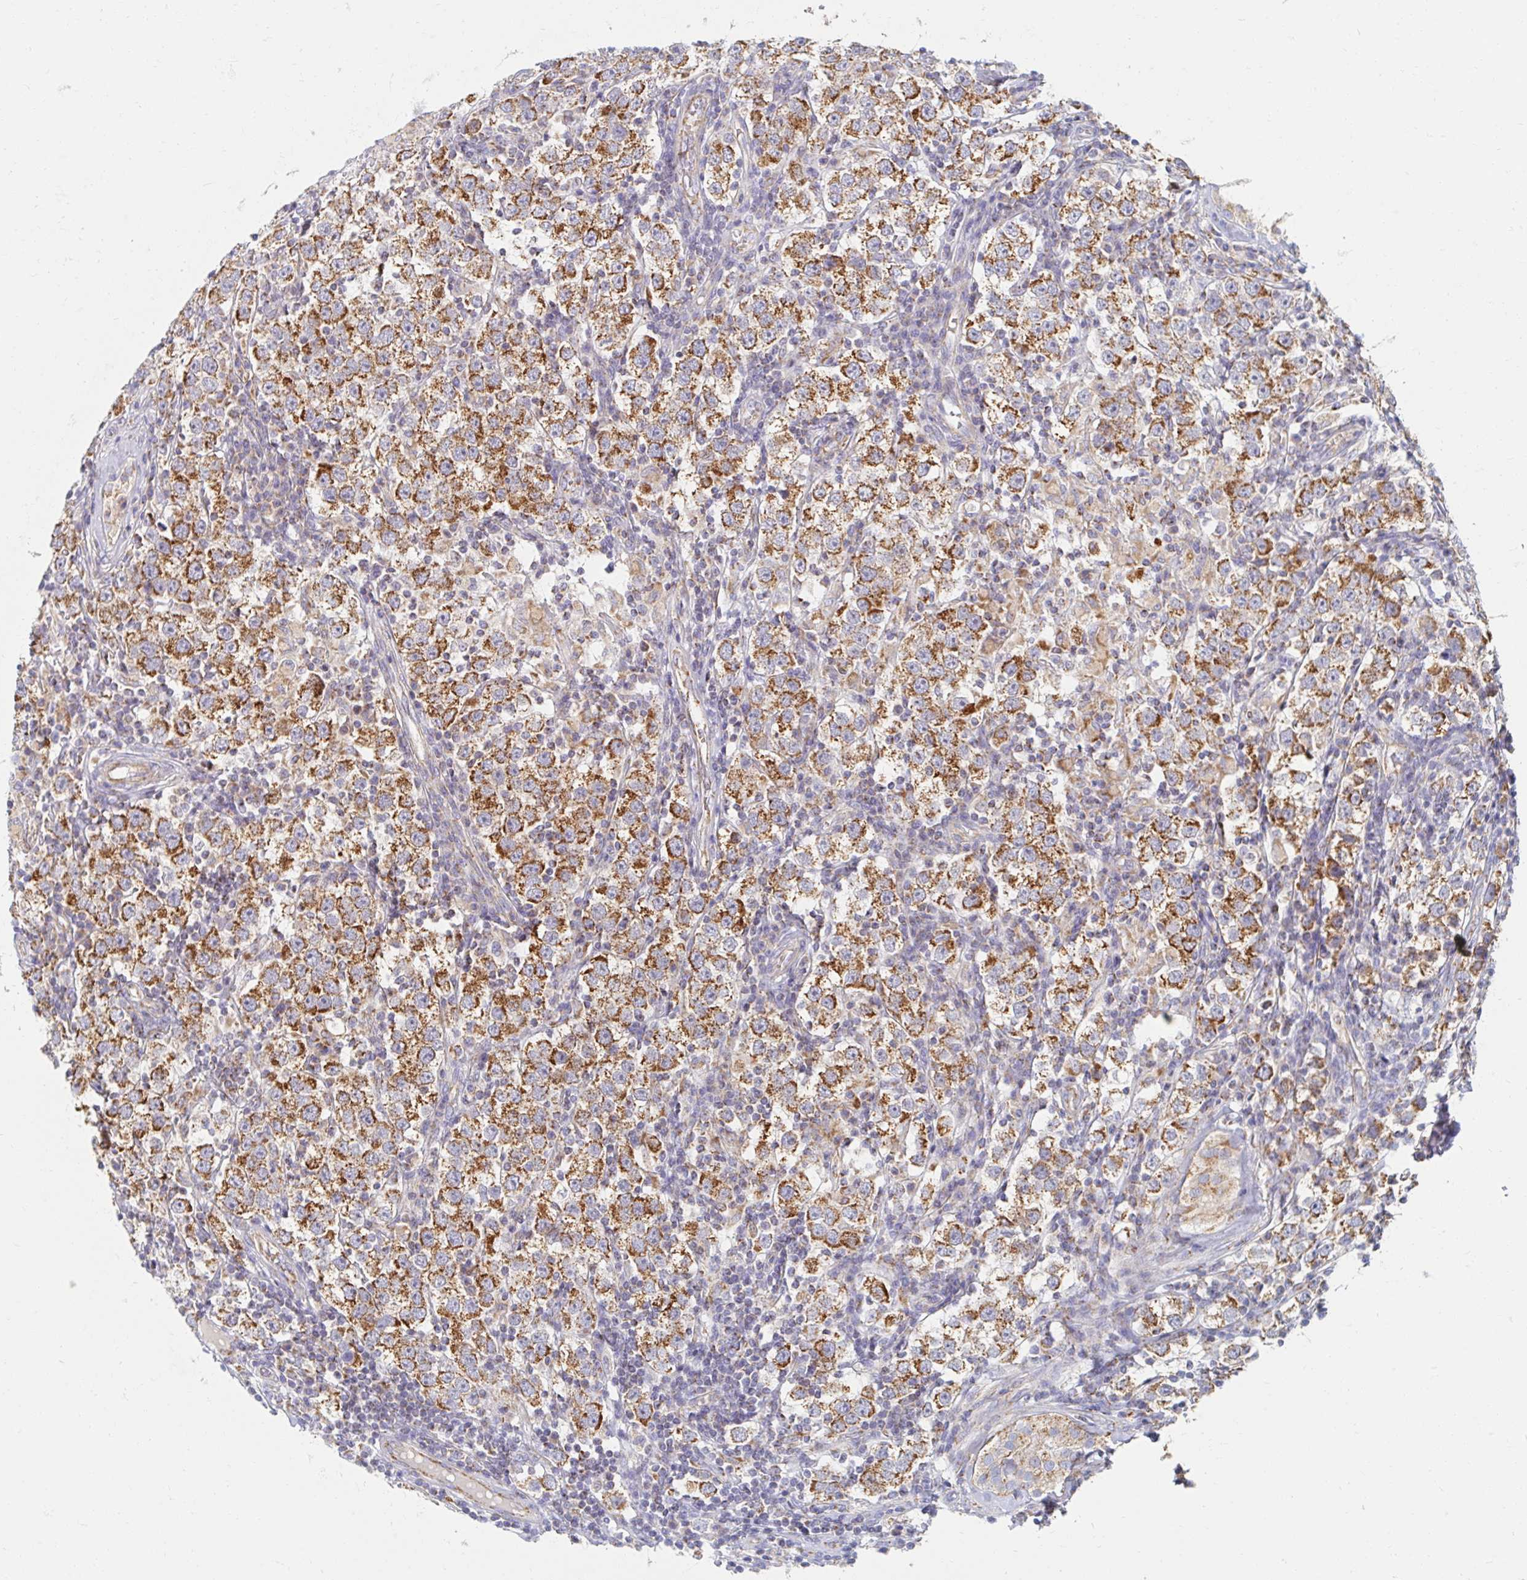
{"staining": {"intensity": "strong", "quantity": ">75%", "location": "cytoplasmic/membranous"}, "tissue": "urothelial cancer", "cell_type": "Tumor cells", "image_type": "cancer", "snomed": [{"axis": "morphology", "description": "Normal tissue, NOS"}, {"axis": "morphology", "description": "Urothelial carcinoma, High grade"}, {"axis": "morphology", "description": "Seminoma, NOS"}, {"axis": "morphology", "description": "Carcinoma, Embryonal, NOS"}, {"axis": "topography", "description": "Urinary bladder"}, {"axis": "topography", "description": "Testis"}], "caption": "Strong cytoplasmic/membranous staining is appreciated in about >75% of tumor cells in urothelial cancer. Using DAB (brown) and hematoxylin (blue) stains, captured at high magnification using brightfield microscopy.", "gene": "MAVS", "patient": {"sex": "male", "age": 41}}